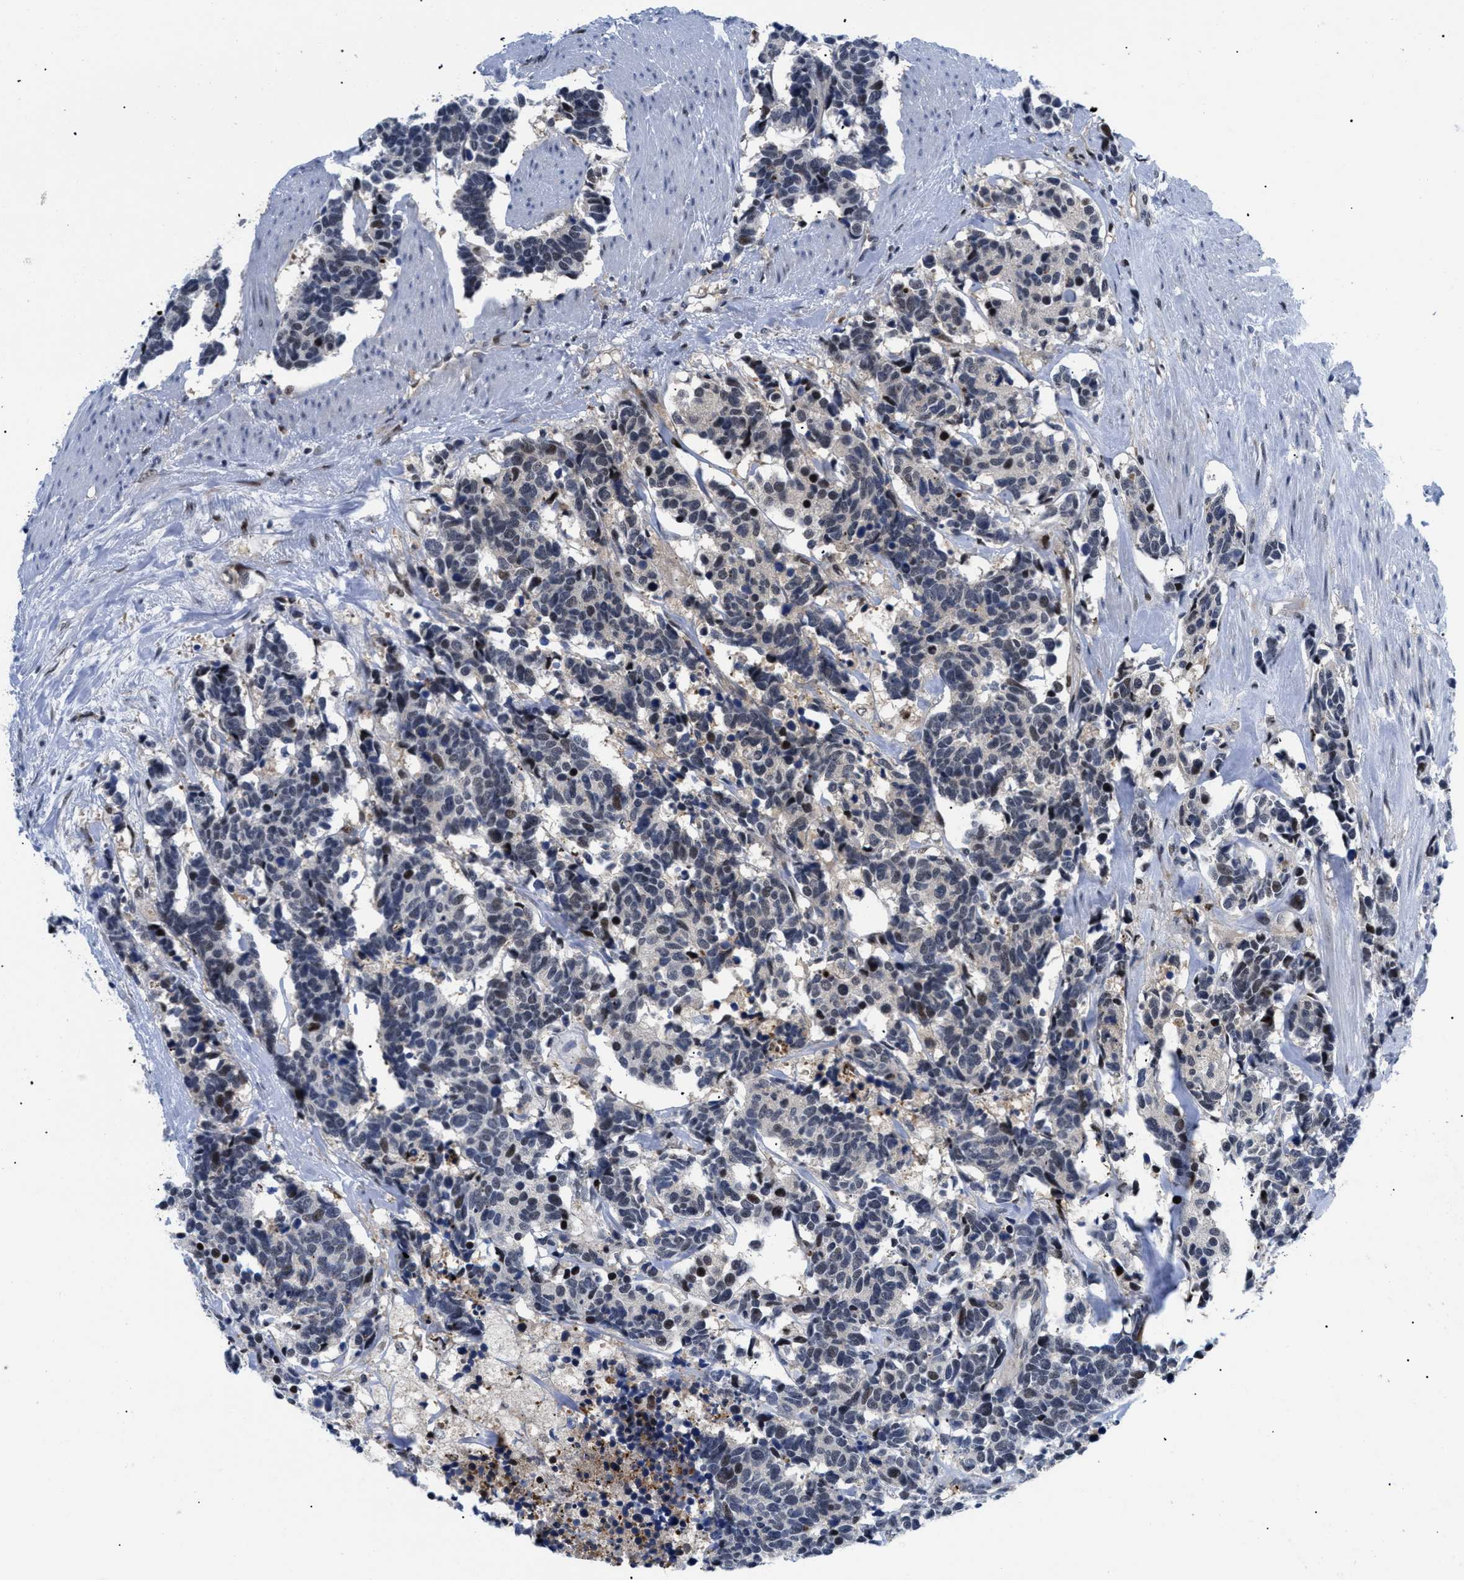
{"staining": {"intensity": "moderate", "quantity": "<25%", "location": "nuclear"}, "tissue": "carcinoid", "cell_type": "Tumor cells", "image_type": "cancer", "snomed": [{"axis": "morphology", "description": "Carcinoma, NOS"}, {"axis": "morphology", "description": "Carcinoid, malignant, NOS"}, {"axis": "topography", "description": "Urinary bladder"}], "caption": "Immunohistochemistry (DAB (3,3'-diaminobenzidine)) staining of carcinoid exhibits moderate nuclear protein expression in approximately <25% of tumor cells.", "gene": "SLC29A2", "patient": {"sex": "male", "age": 57}}